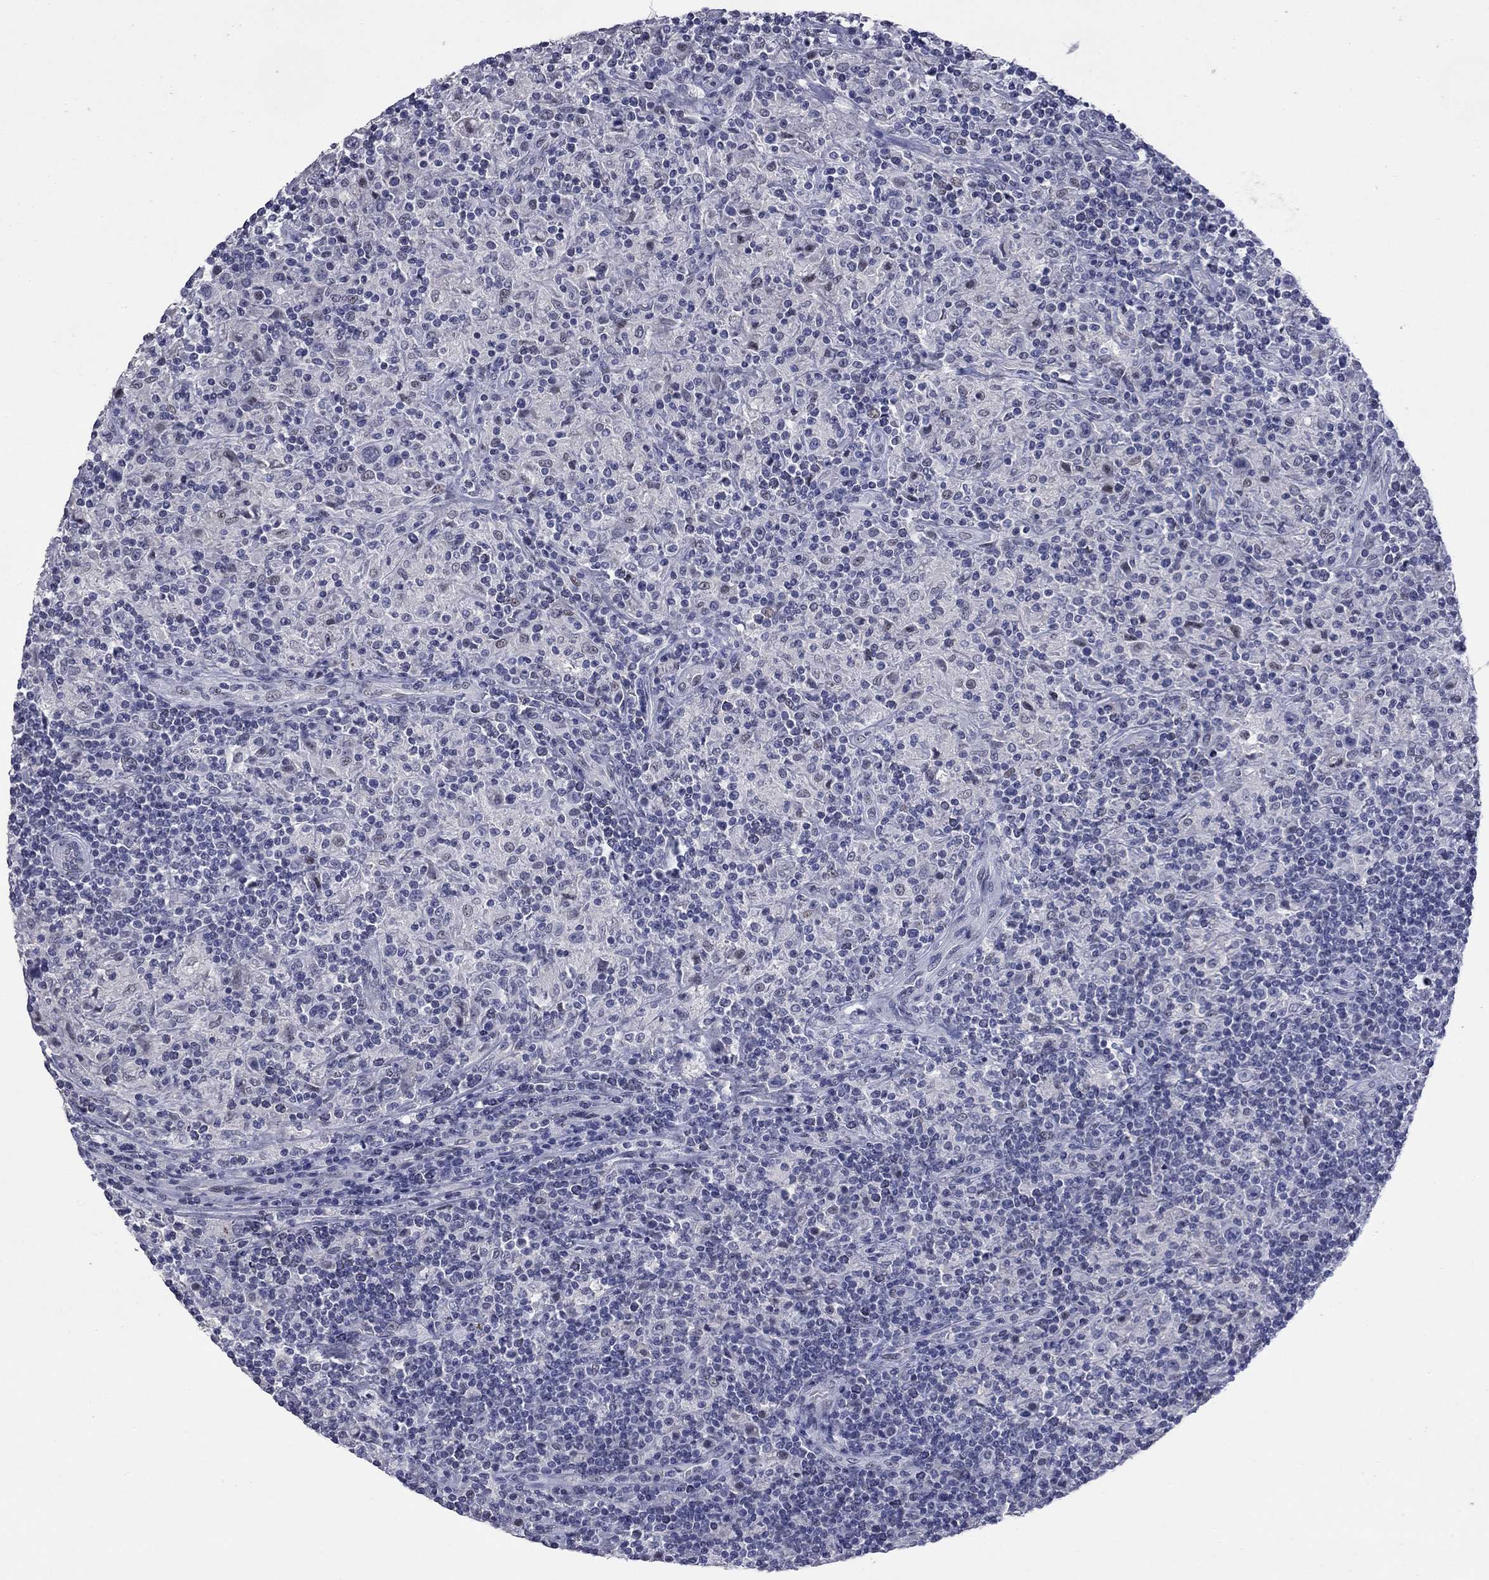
{"staining": {"intensity": "negative", "quantity": "none", "location": "none"}, "tissue": "lymphoma", "cell_type": "Tumor cells", "image_type": "cancer", "snomed": [{"axis": "morphology", "description": "Hodgkin's disease, NOS"}, {"axis": "topography", "description": "Lymph node"}], "caption": "A high-resolution micrograph shows immunohistochemistry staining of Hodgkin's disease, which shows no significant staining in tumor cells. (Immunohistochemistry (ihc), brightfield microscopy, high magnification).", "gene": "SLC51A", "patient": {"sex": "male", "age": 70}}